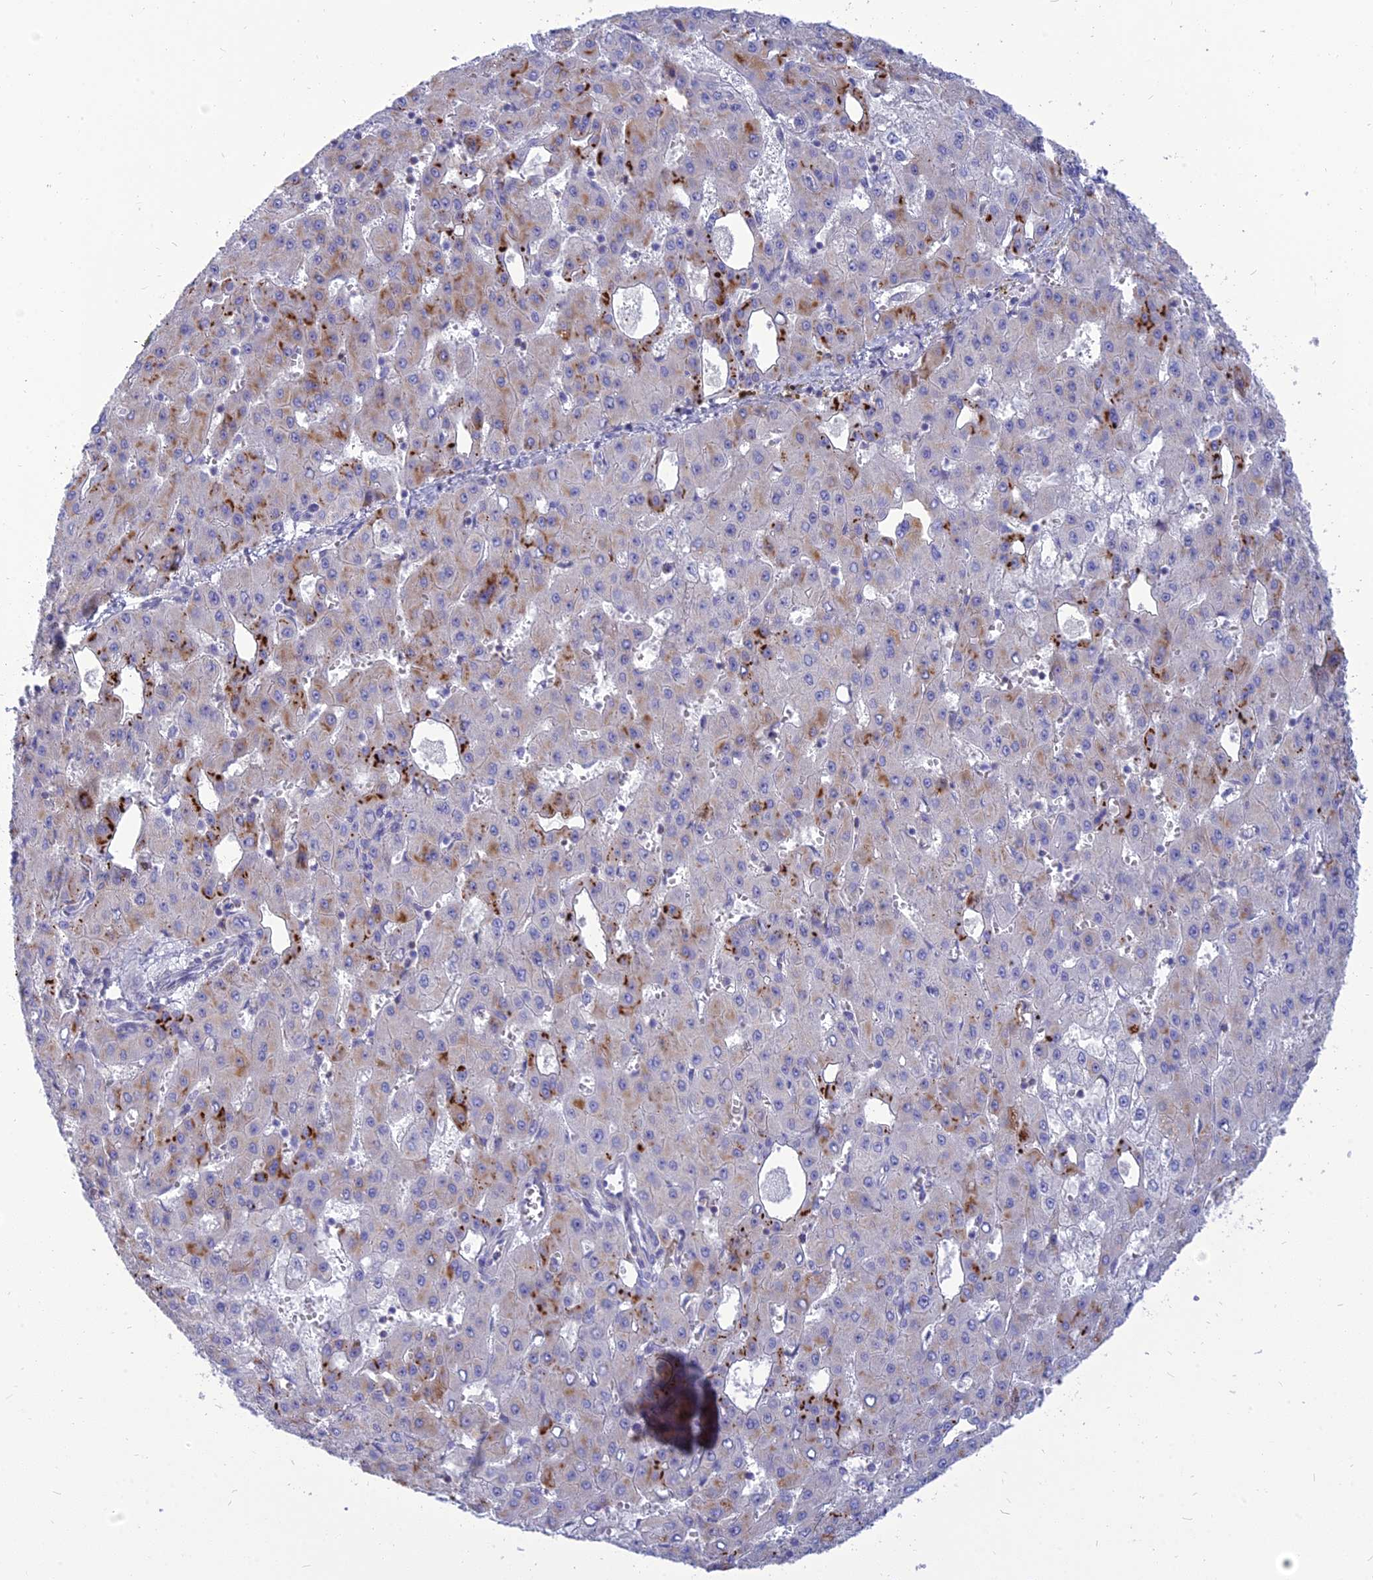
{"staining": {"intensity": "moderate", "quantity": "<25%", "location": "cytoplasmic/membranous"}, "tissue": "liver cancer", "cell_type": "Tumor cells", "image_type": "cancer", "snomed": [{"axis": "morphology", "description": "Carcinoma, Hepatocellular, NOS"}, {"axis": "topography", "description": "Liver"}], "caption": "Moderate cytoplasmic/membranous expression is seen in approximately <25% of tumor cells in liver cancer (hepatocellular carcinoma). Using DAB (brown) and hematoxylin (blue) stains, captured at high magnification using brightfield microscopy.", "gene": "MBD3L1", "patient": {"sex": "male", "age": 47}}